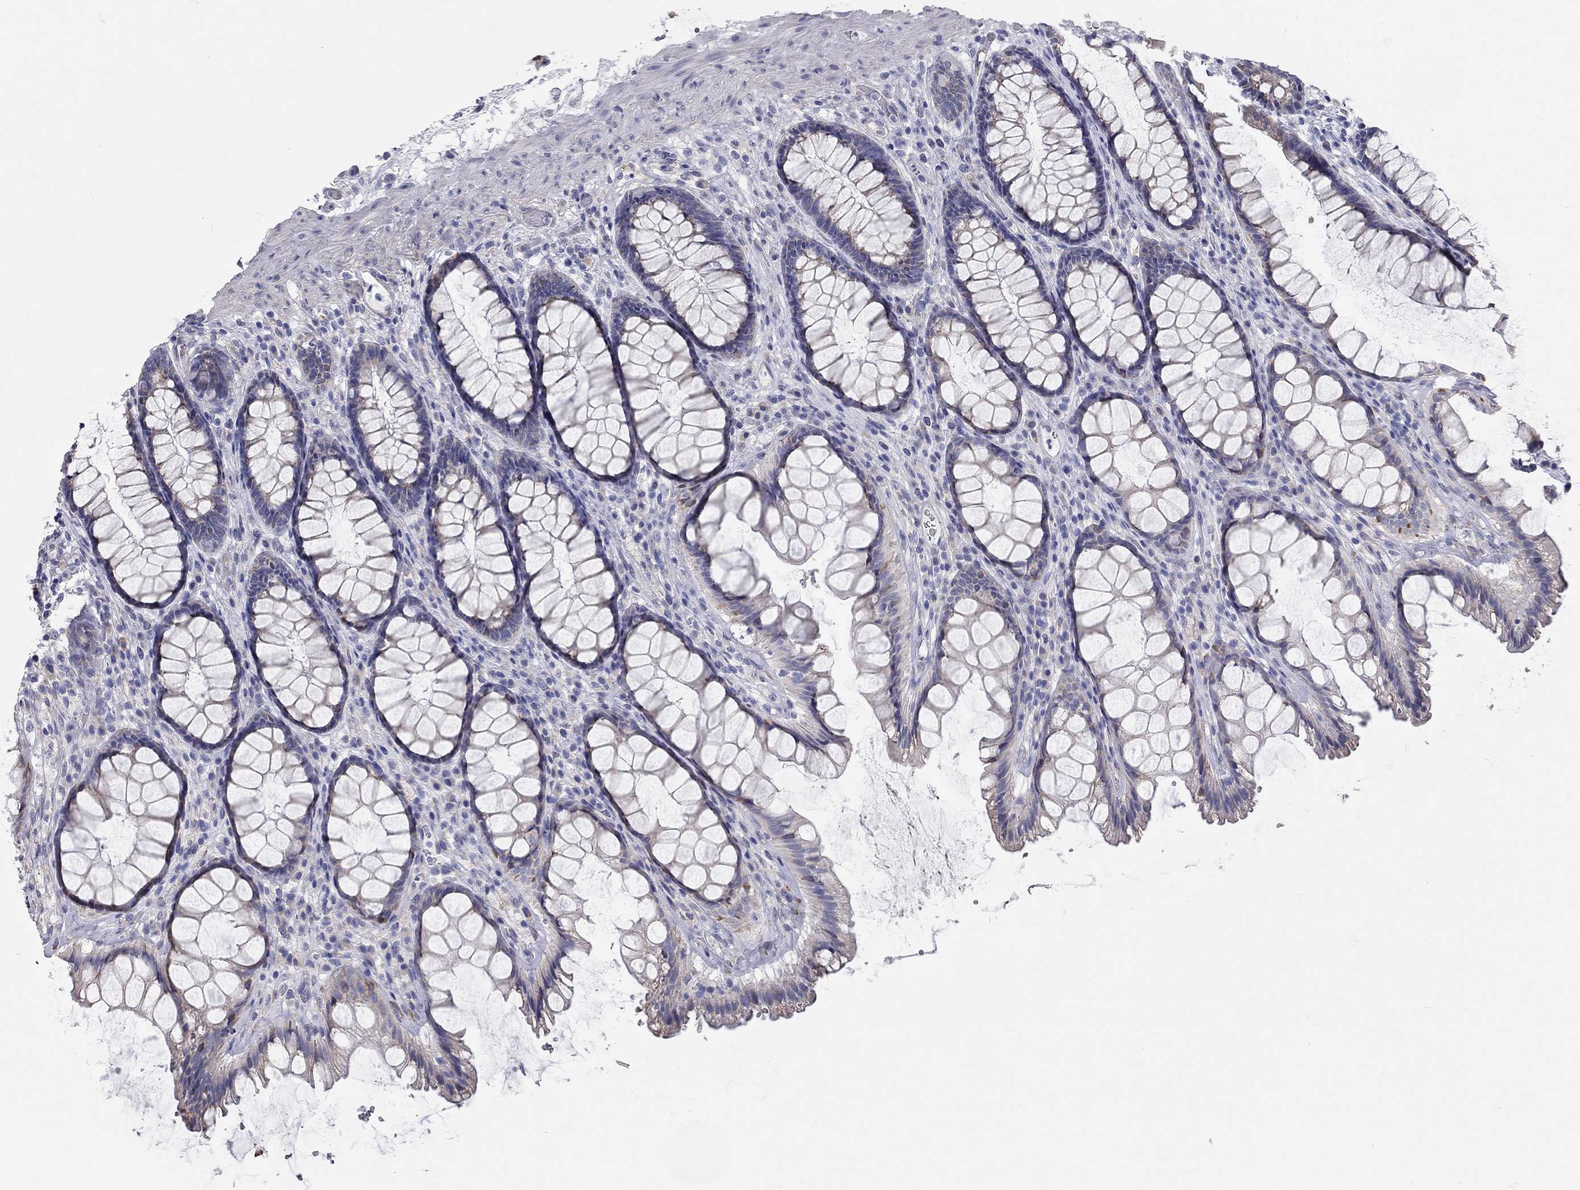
{"staining": {"intensity": "negative", "quantity": "none", "location": "none"}, "tissue": "rectum", "cell_type": "Glandular cells", "image_type": "normal", "snomed": [{"axis": "morphology", "description": "Normal tissue, NOS"}, {"axis": "topography", "description": "Rectum"}], "caption": "Photomicrograph shows no protein expression in glandular cells of unremarkable rectum. The staining is performed using DAB (3,3'-diaminobenzidine) brown chromogen with nuclei counter-stained in using hematoxylin.", "gene": "XAGE2", "patient": {"sex": "male", "age": 72}}